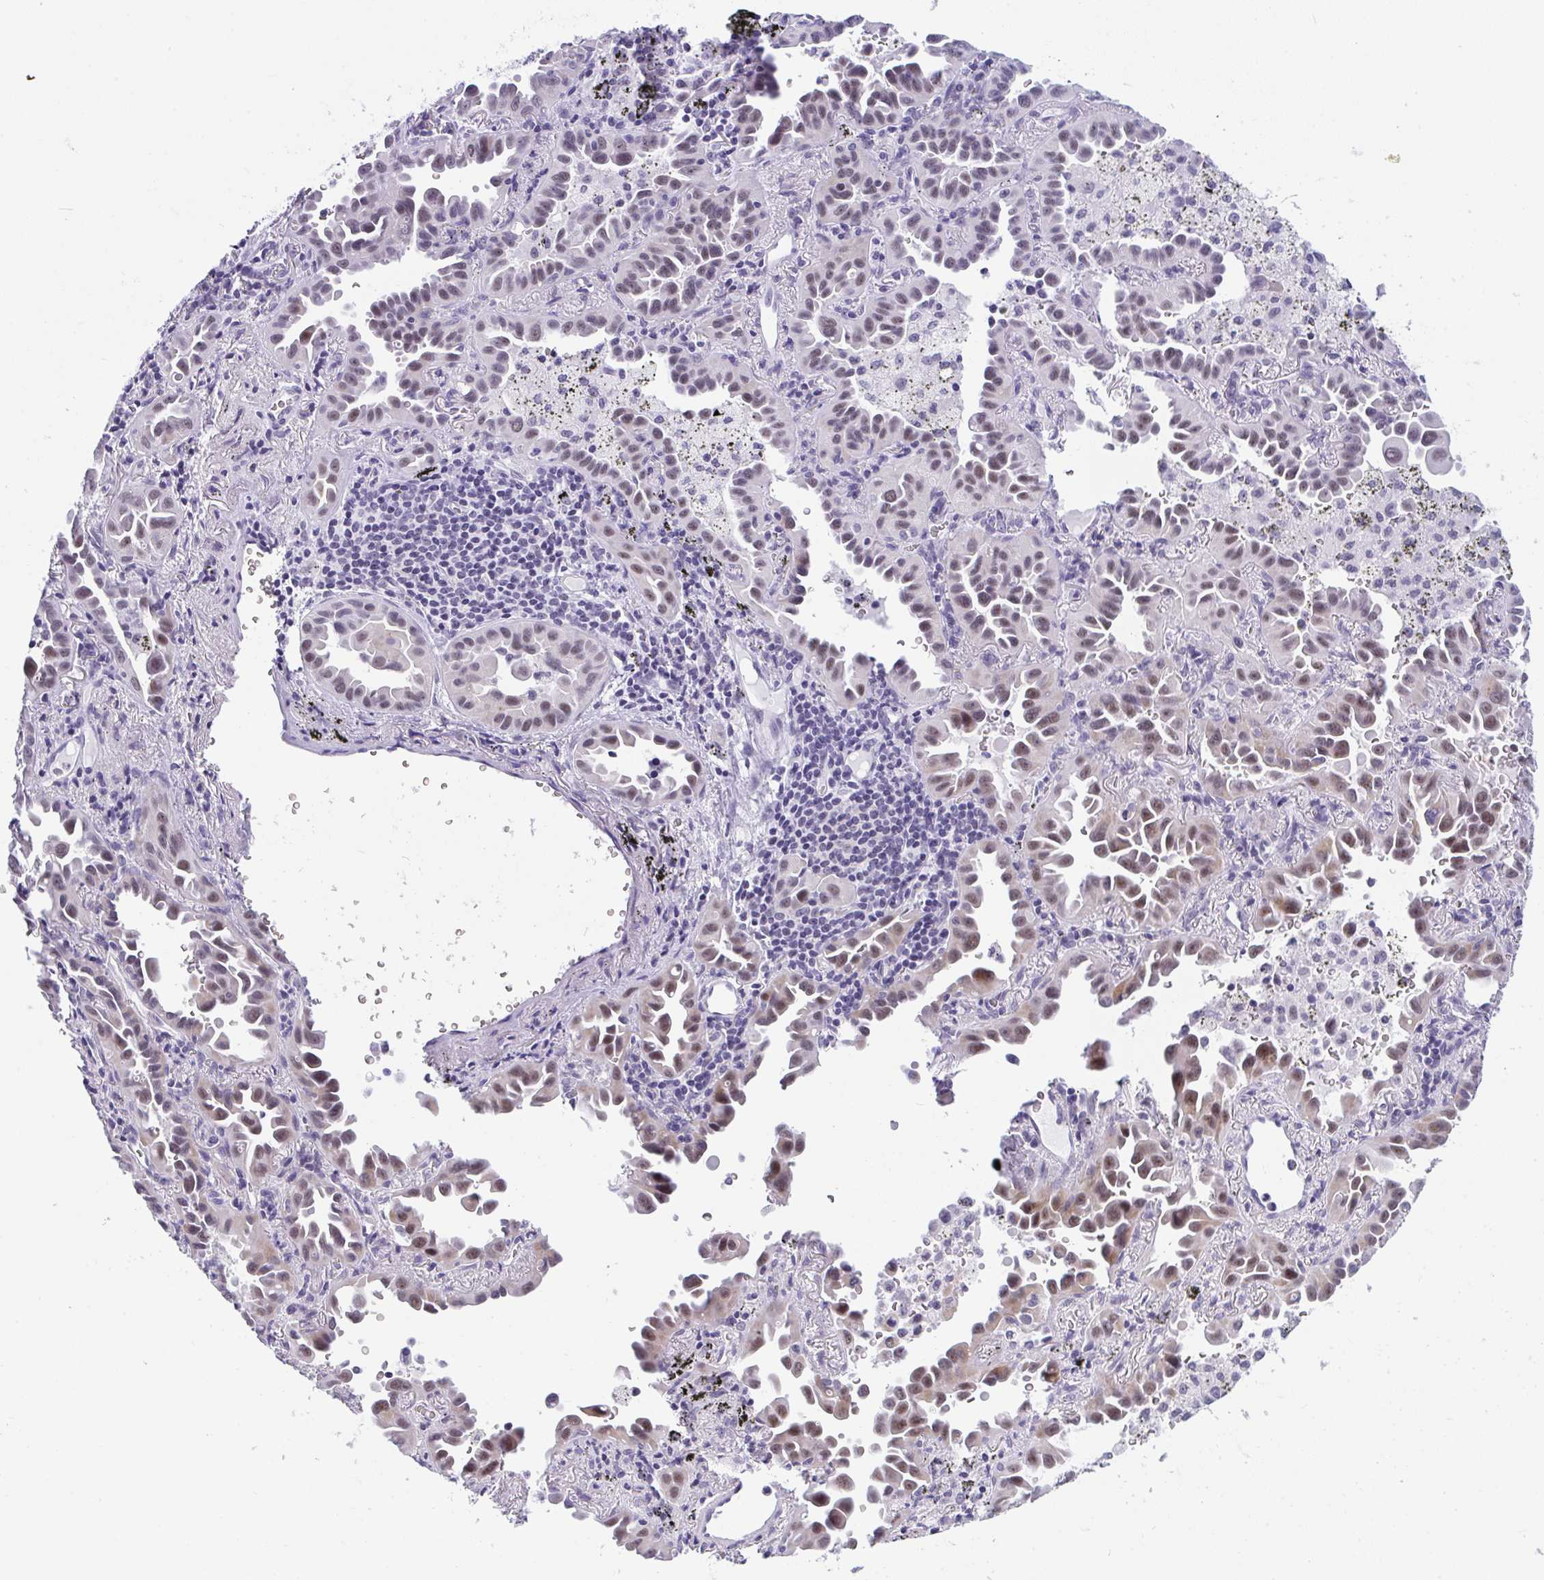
{"staining": {"intensity": "moderate", "quantity": "<25%", "location": "nuclear"}, "tissue": "lung cancer", "cell_type": "Tumor cells", "image_type": "cancer", "snomed": [{"axis": "morphology", "description": "Adenocarcinoma, NOS"}, {"axis": "topography", "description": "Lung"}], "caption": "A photomicrograph of human lung adenocarcinoma stained for a protein displays moderate nuclear brown staining in tumor cells. Immunohistochemistry (ihc) stains the protein of interest in brown and the nuclei are stained blue.", "gene": "CDK13", "patient": {"sex": "male", "age": 68}}